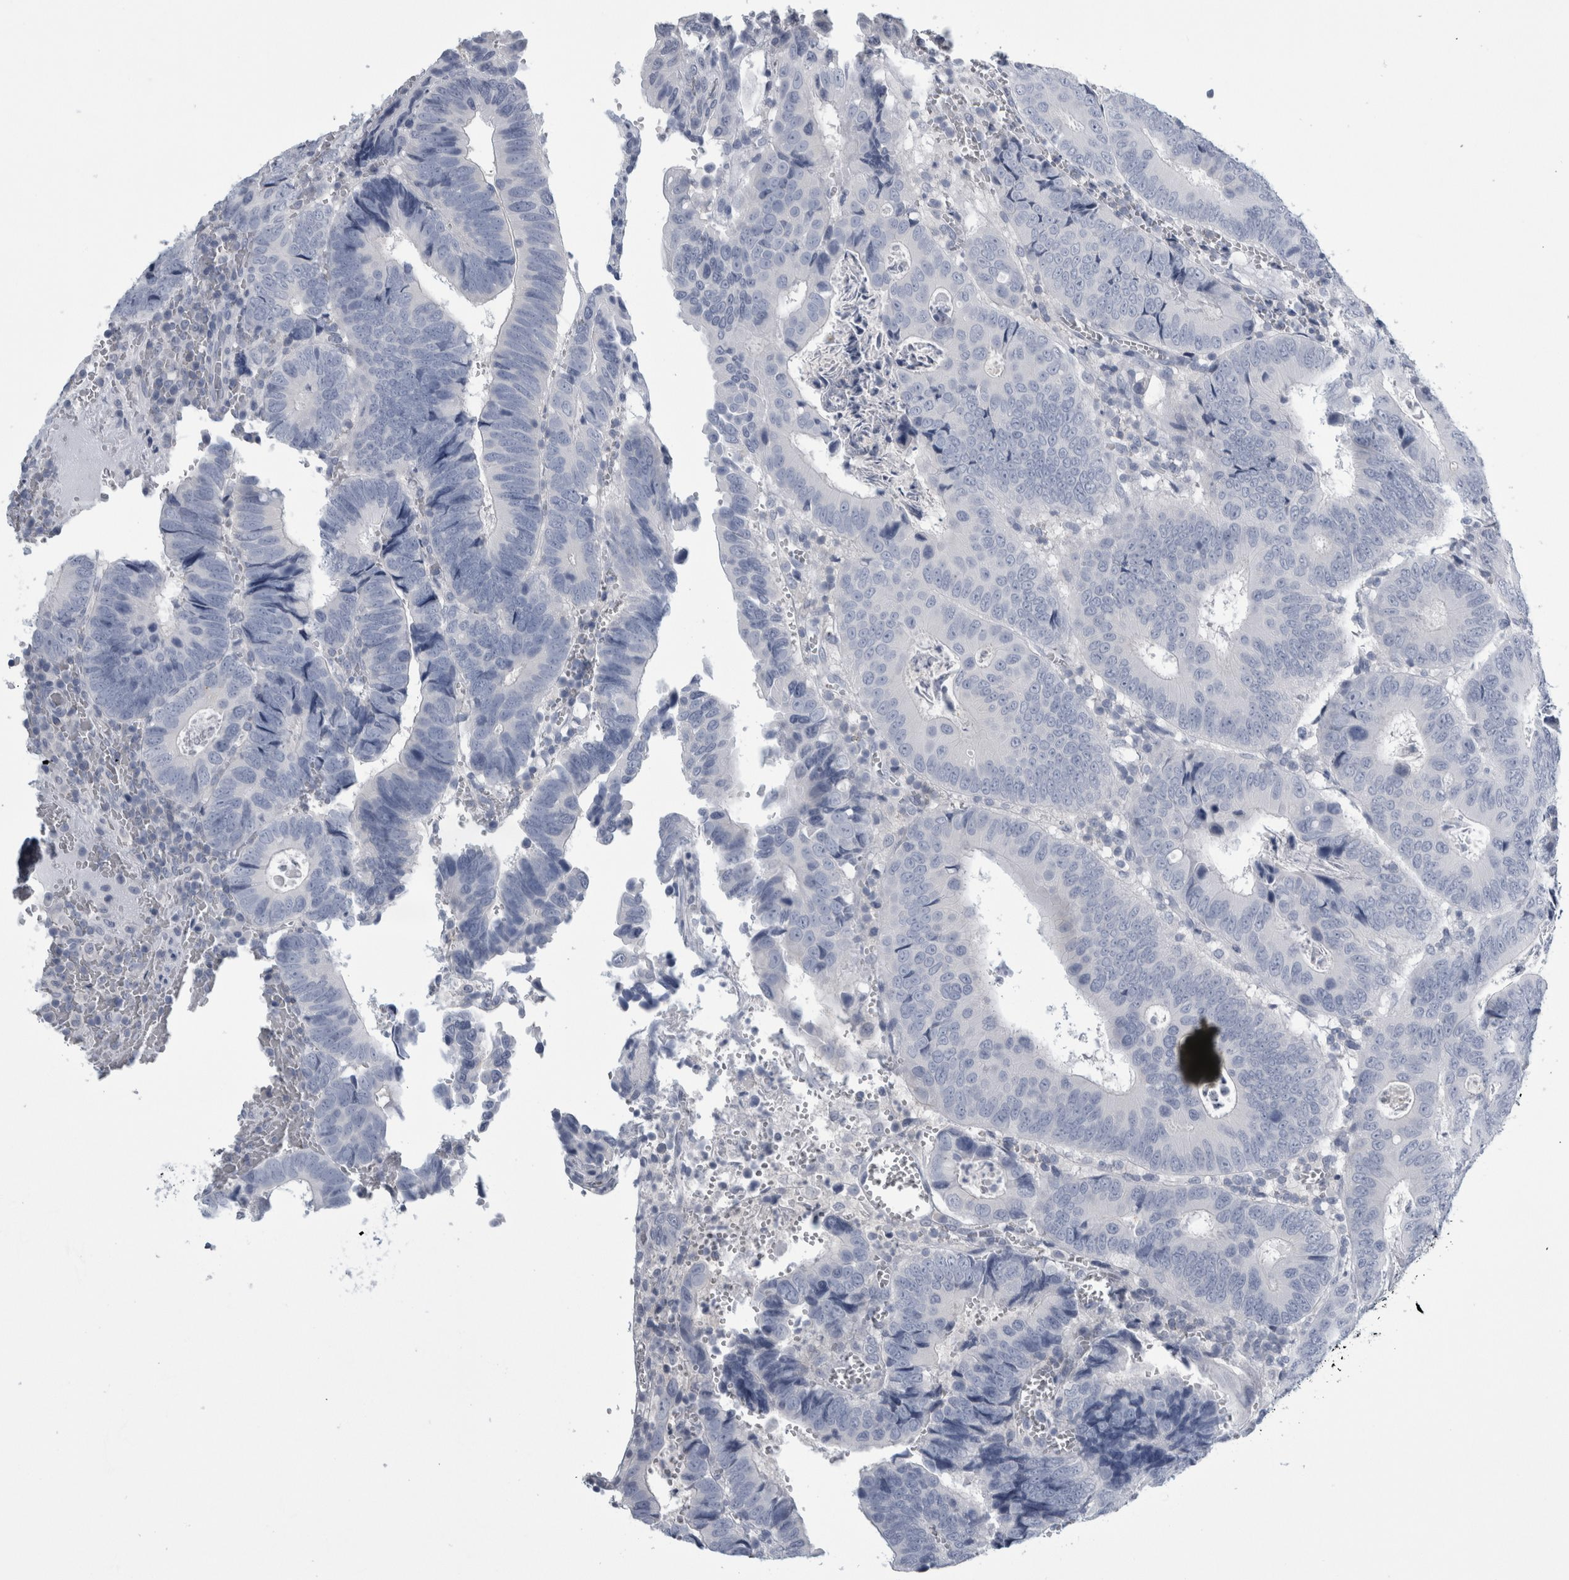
{"staining": {"intensity": "negative", "quantity": "none", "location": "none"}, "tissue": "colorectal cancer", "cell_type": "Tumor cells", "image_type": "cancer", "snomed": [{"axis": "morphology", "description": "Inflammation, NOS"}, {"axis": "morphology", "description": "Adenocarcinoma, NOS"}, {"axis": "topography", "description": "Colon"}], "caption": "Immunohistochemistry histopathology image of neoplastic tissue: adenocarcinoma (colorectal) stained with DAB exhibits no significant protein positivity in tumor cells. (Stains: DAB immunohistochemistry with hematoxylin counter stain, Microscopy: brightfield microscopy at high magnification).", "gene": "ANKFY1", "patient": {"sex": "male", "age": 72}}